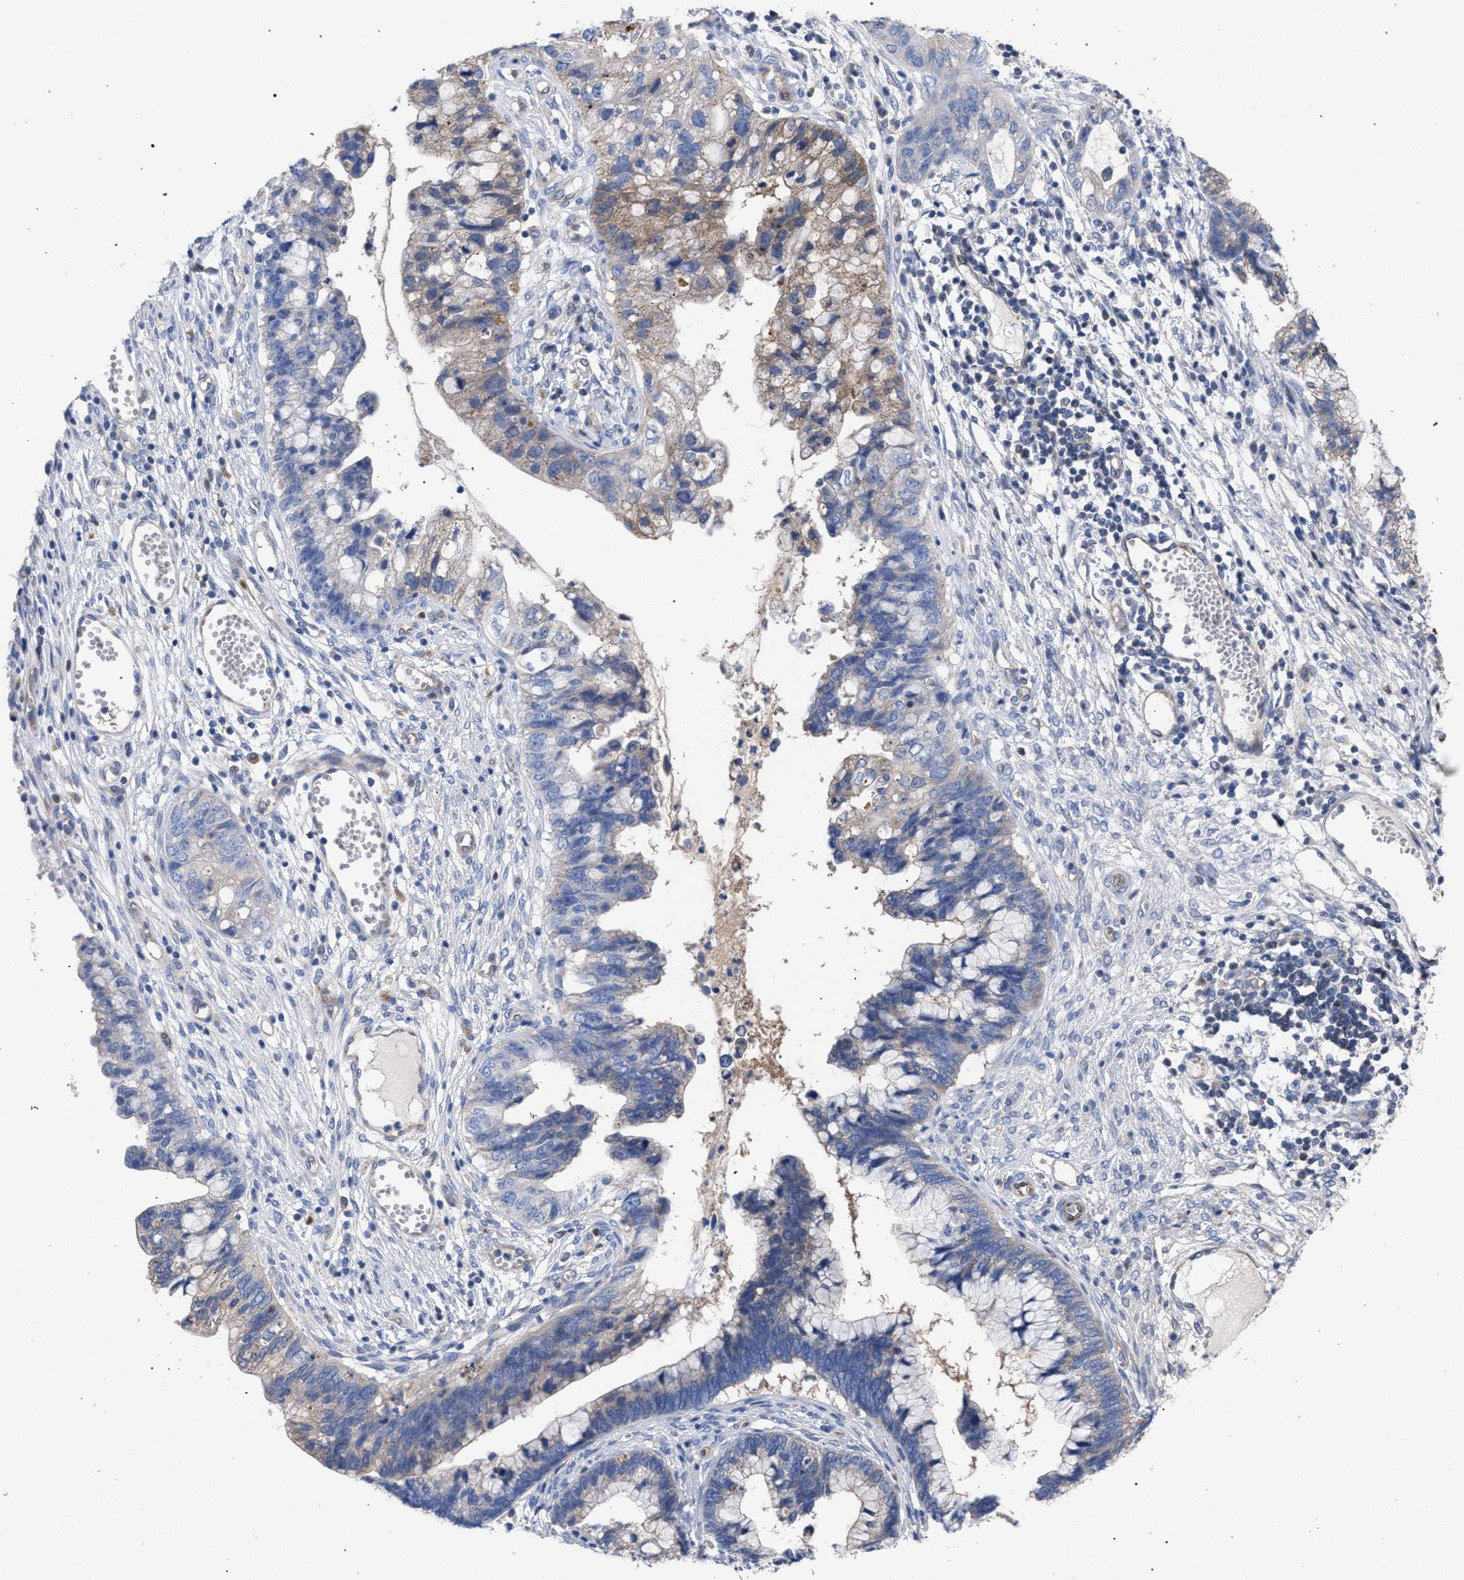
{"staining": {"intensity": "weak", "quantity": "<25%", "location": "cytoplasmic/membranous"}, "tissue": "cervical cancer", "cell_type": "Tumor cells", "image_type": "cancer", "snomed": [{"axis": "morphology", "description": "Adenocarcinoma, NOS"}, {"axis": "topography", "description": "Cervix"}], "caption": "The micrograph reveals no significant expression in tumor cells of cervical cancer (adenocarcinoma).", "gene": "GMPR", "patient": {"sex": "female", "age": 44}}